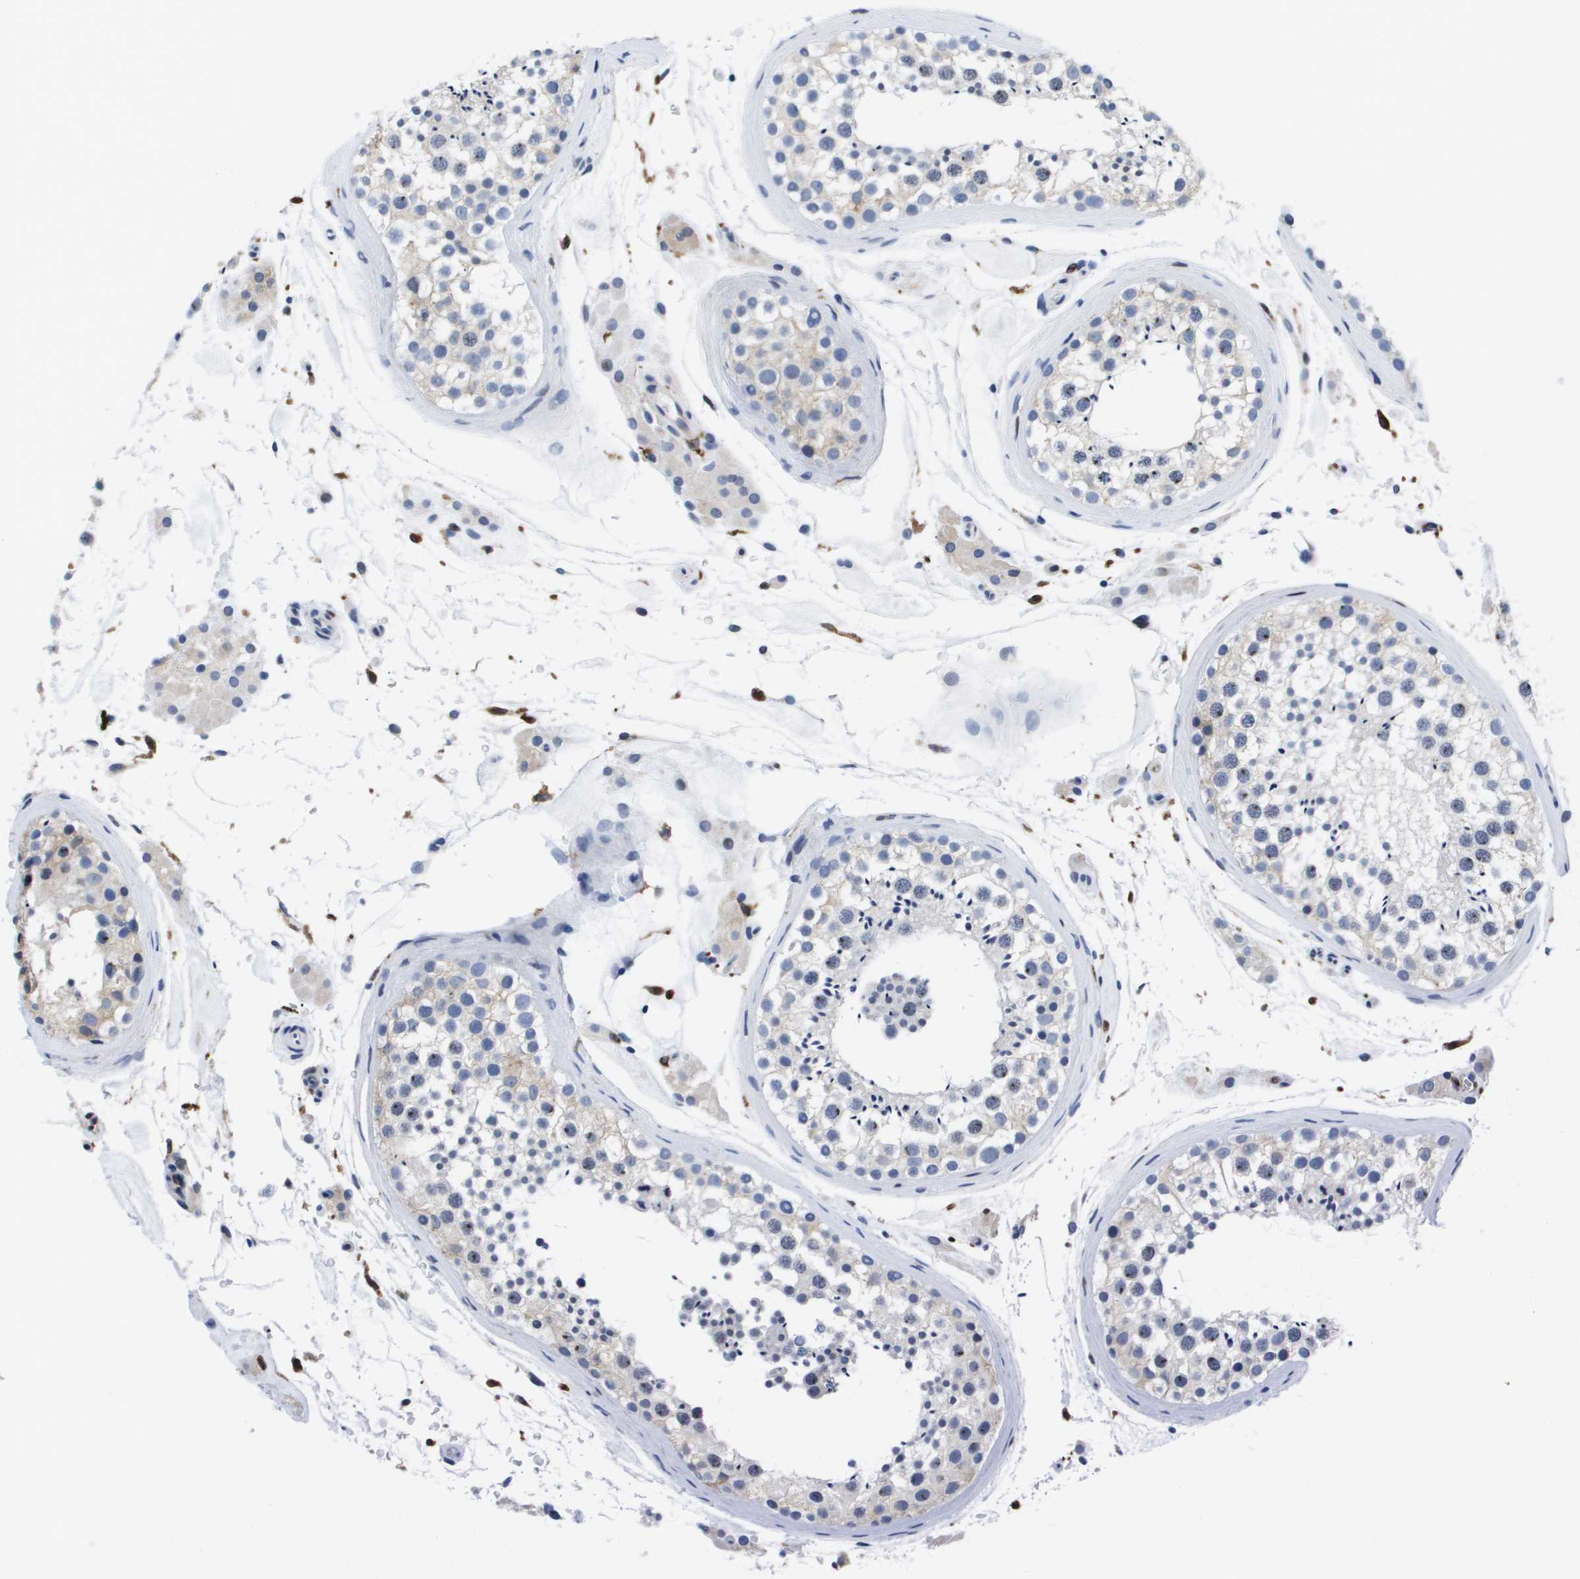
{"staining": {"intensity": "negative", "quantity": "none", "location": "none"}, "tissue": "testis", "cell_type": "Cells in seminiferous ducts", "image_type": "normal", "snomed": [{"axis": "morphology", "description": "Normal tissue, NOS"}, {"axis": "topography", "description": "Testis"}], "caption": "Immunohistochemical staining of unremarkable testis displays no significant positivity in cells in seminiferous ducts.", "gene": "HMOX1", "patient": {"sex": "male", "age": 46}}